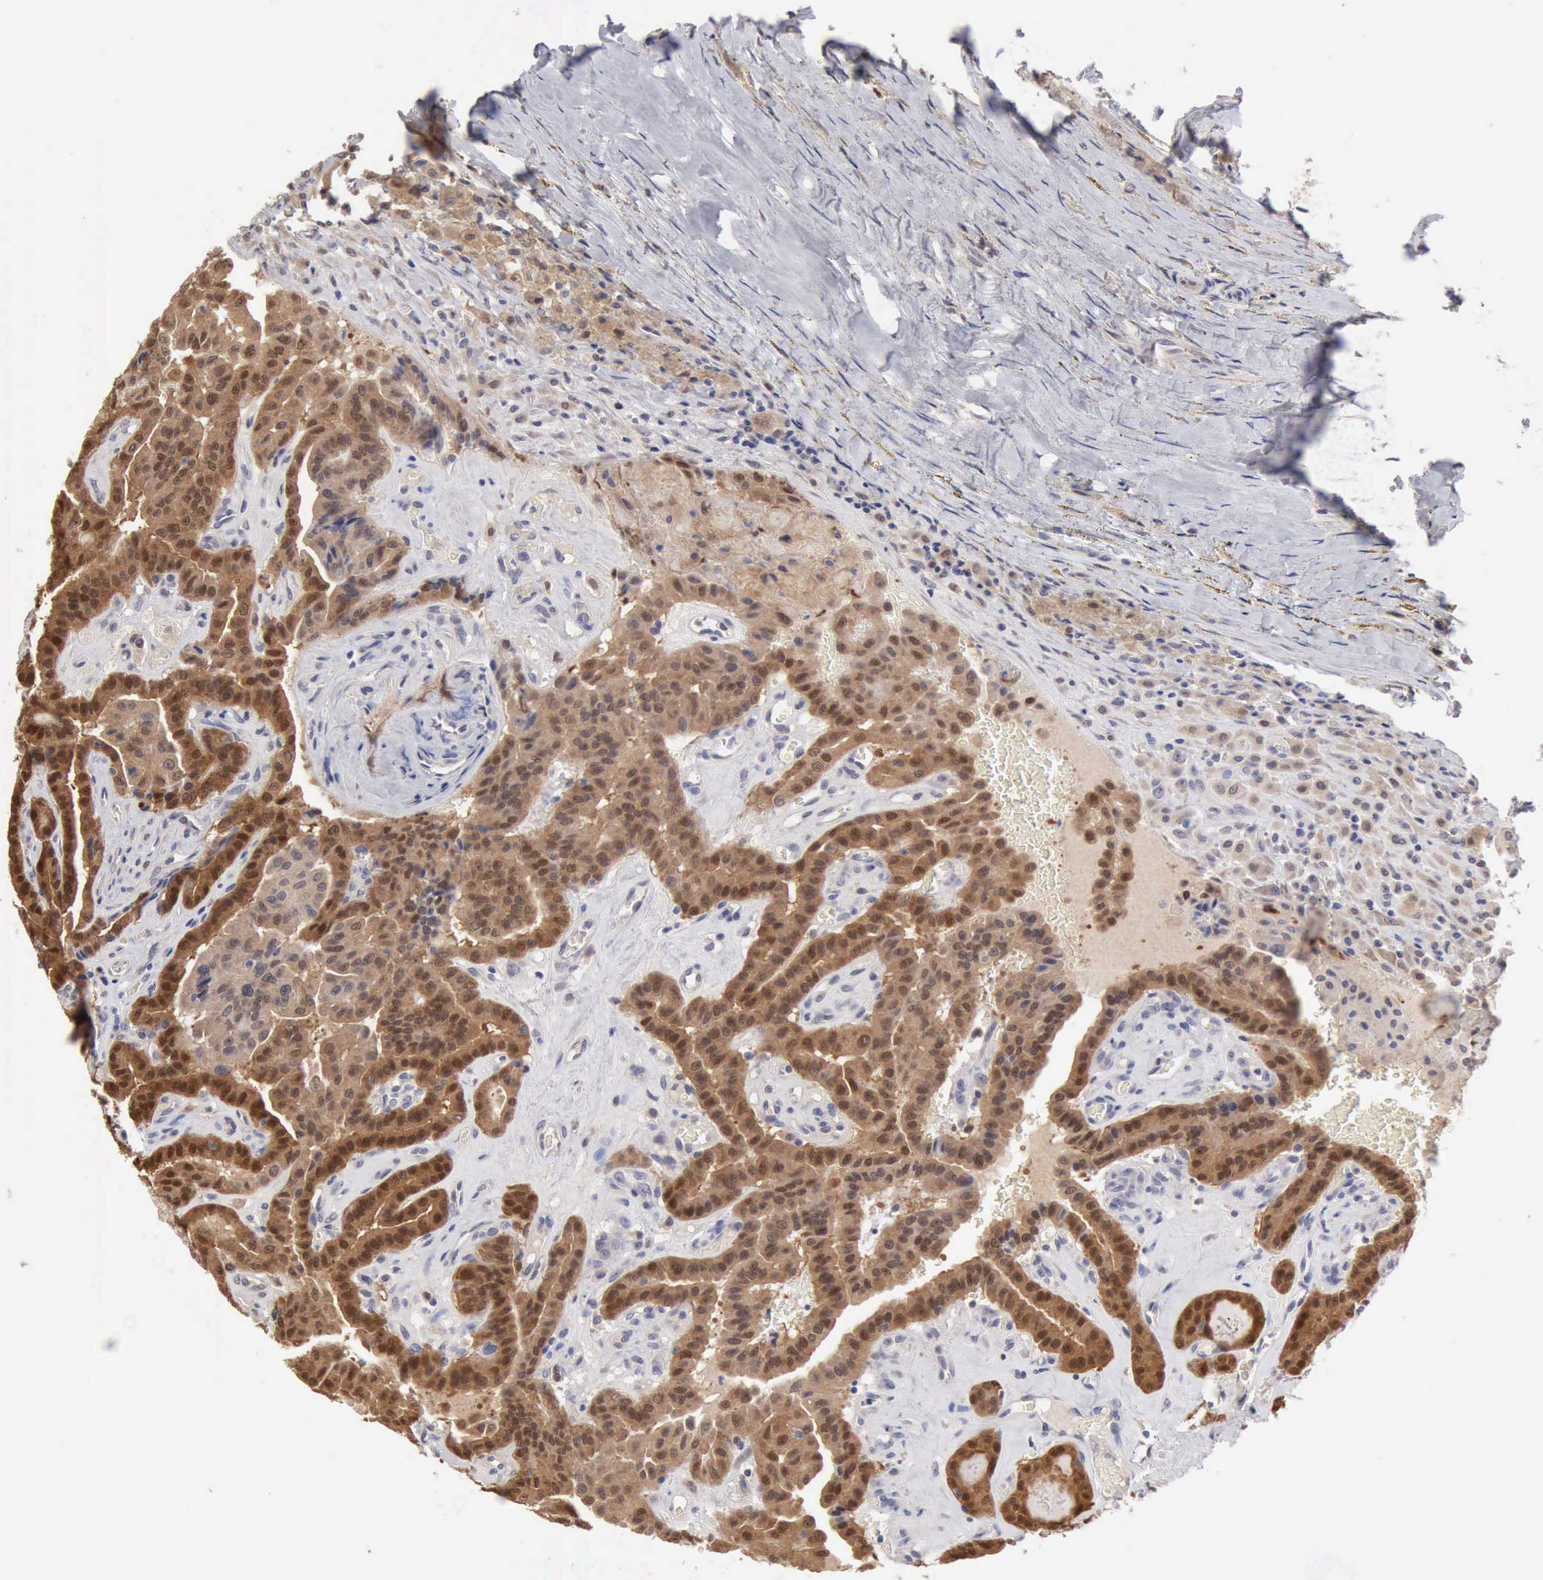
{"staining": {"intensity": "strong", "quantity": ">75%", "location": "cytoplasmic/membranous,nuclear"}, "tissue": "thyroid cancer", "cell_type": "Tumor cells", "image_type": "cancer", "snomed": [{"axis": "morphology", "description": "Papillary adenocarcinoma, NOS"}, {"axis": "topography", "description": "Thyroid gland"}], "caption": "Protein analysis of papillary adenocarcinoma (thyroid) tissue demonstrates strong cytoplasmic/membranous and nuclear staining in about >75% of tumor cells. (Brightfield microscopy of DAB IHC at high magnification).", "gene": "PTGR2", "patient": {"sex": "male", "age": 87}}